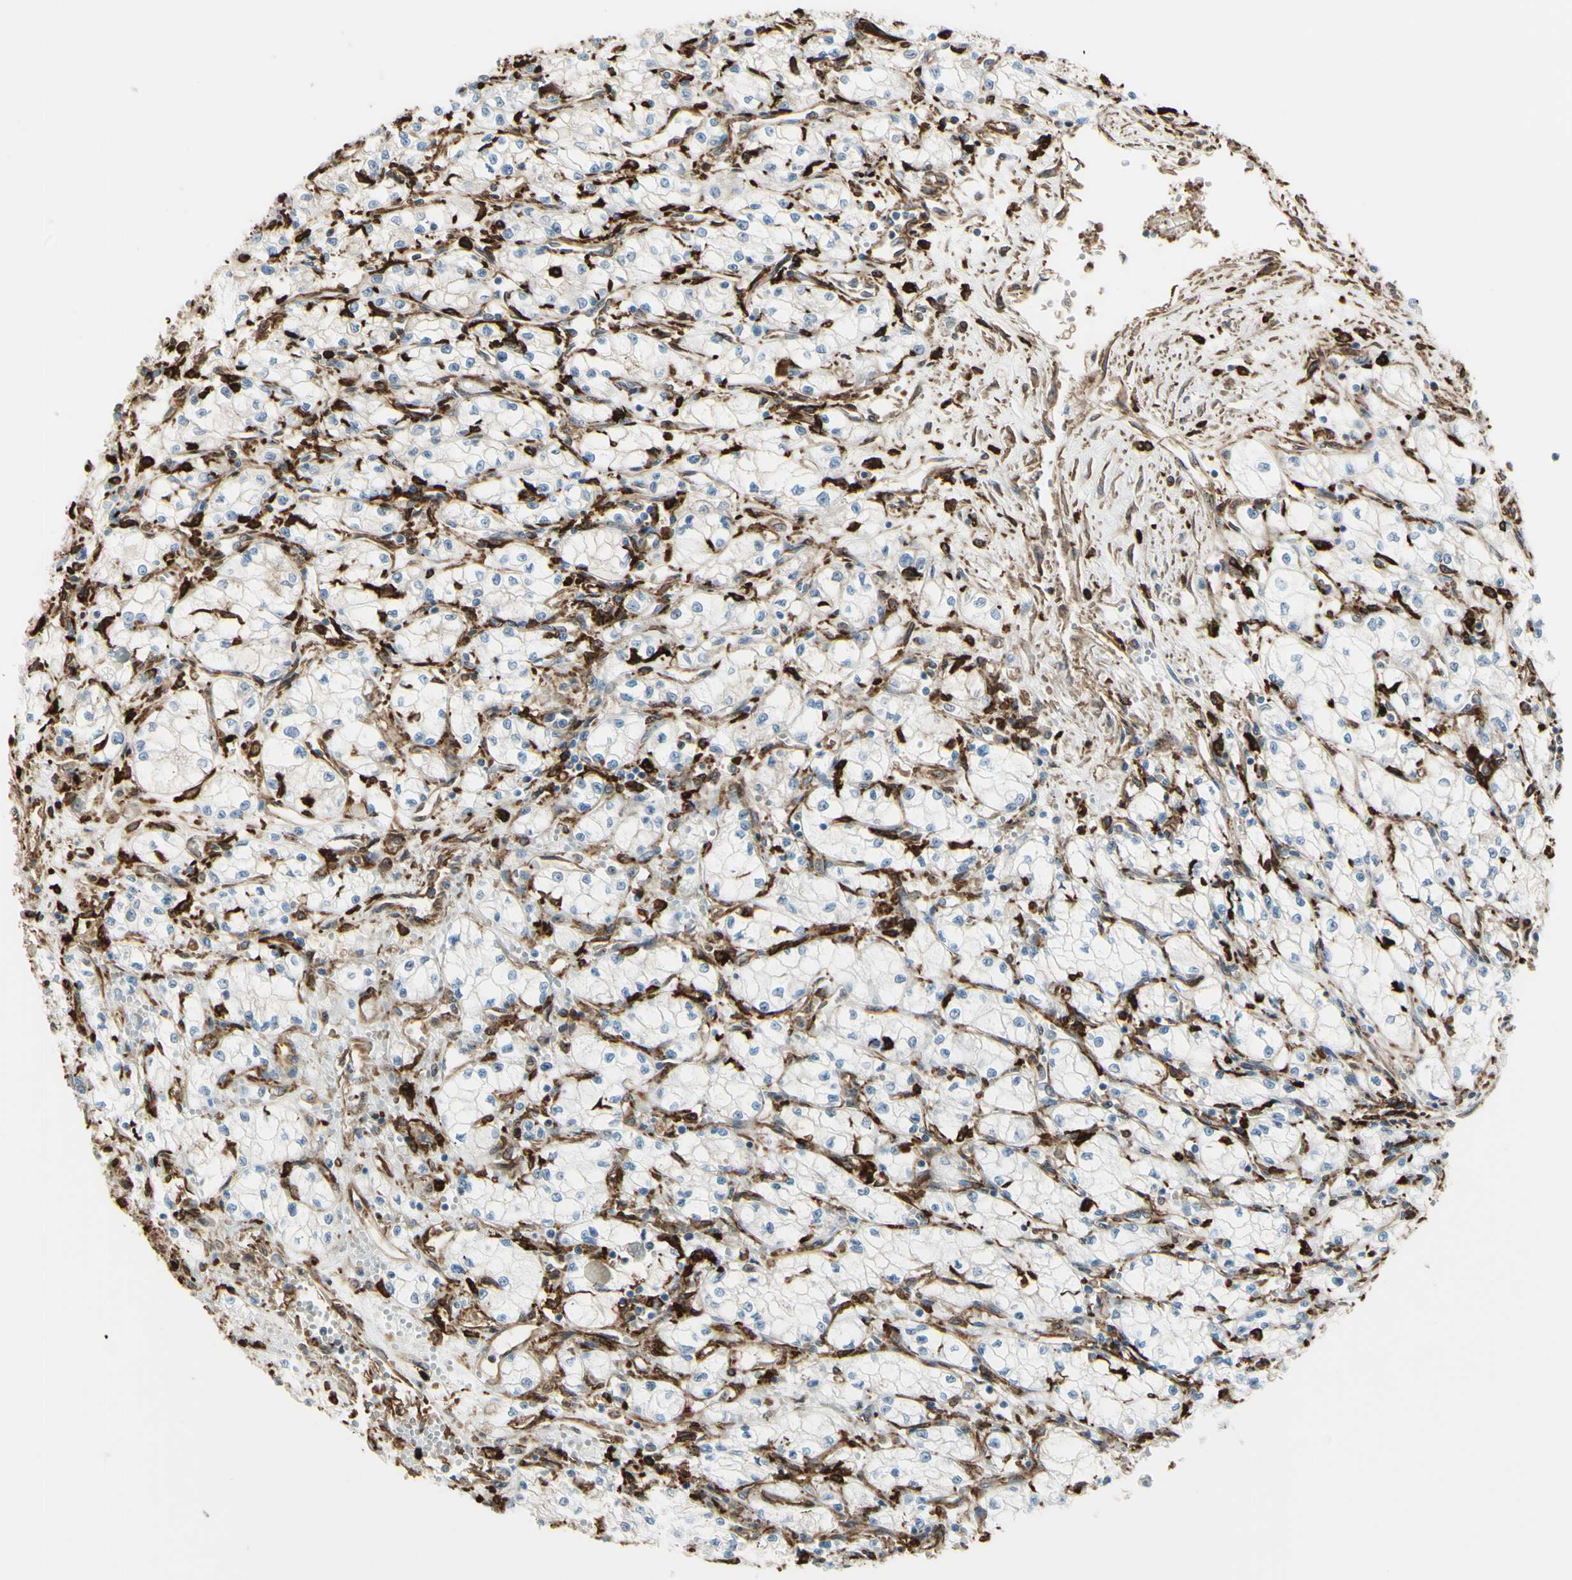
{"staining": {"intensity": "weak", "quantity": ">75%", "location": "none"}, "tissue": "renal cancer", "cell_type": "Tumor cells", "image_type": "cancer", "snomed": [{"axis": "morphology", "description": "Normal tissue, NOS"}, {"axis": "morphology", "description": "Adenocarcinoma, NOS"}, {"axis": "topography", "description": "Kidney"}], "caption": "Immunohistochemistry image of neoplastic tissue: human renal cancer stained using immunohistochemistry exhibits low levels of weak protein expression localized specifically in the None of tumor cells, appearing as a None brown color.", "gene": "GSN", "patient": {"sex": "male", "age": 59}}